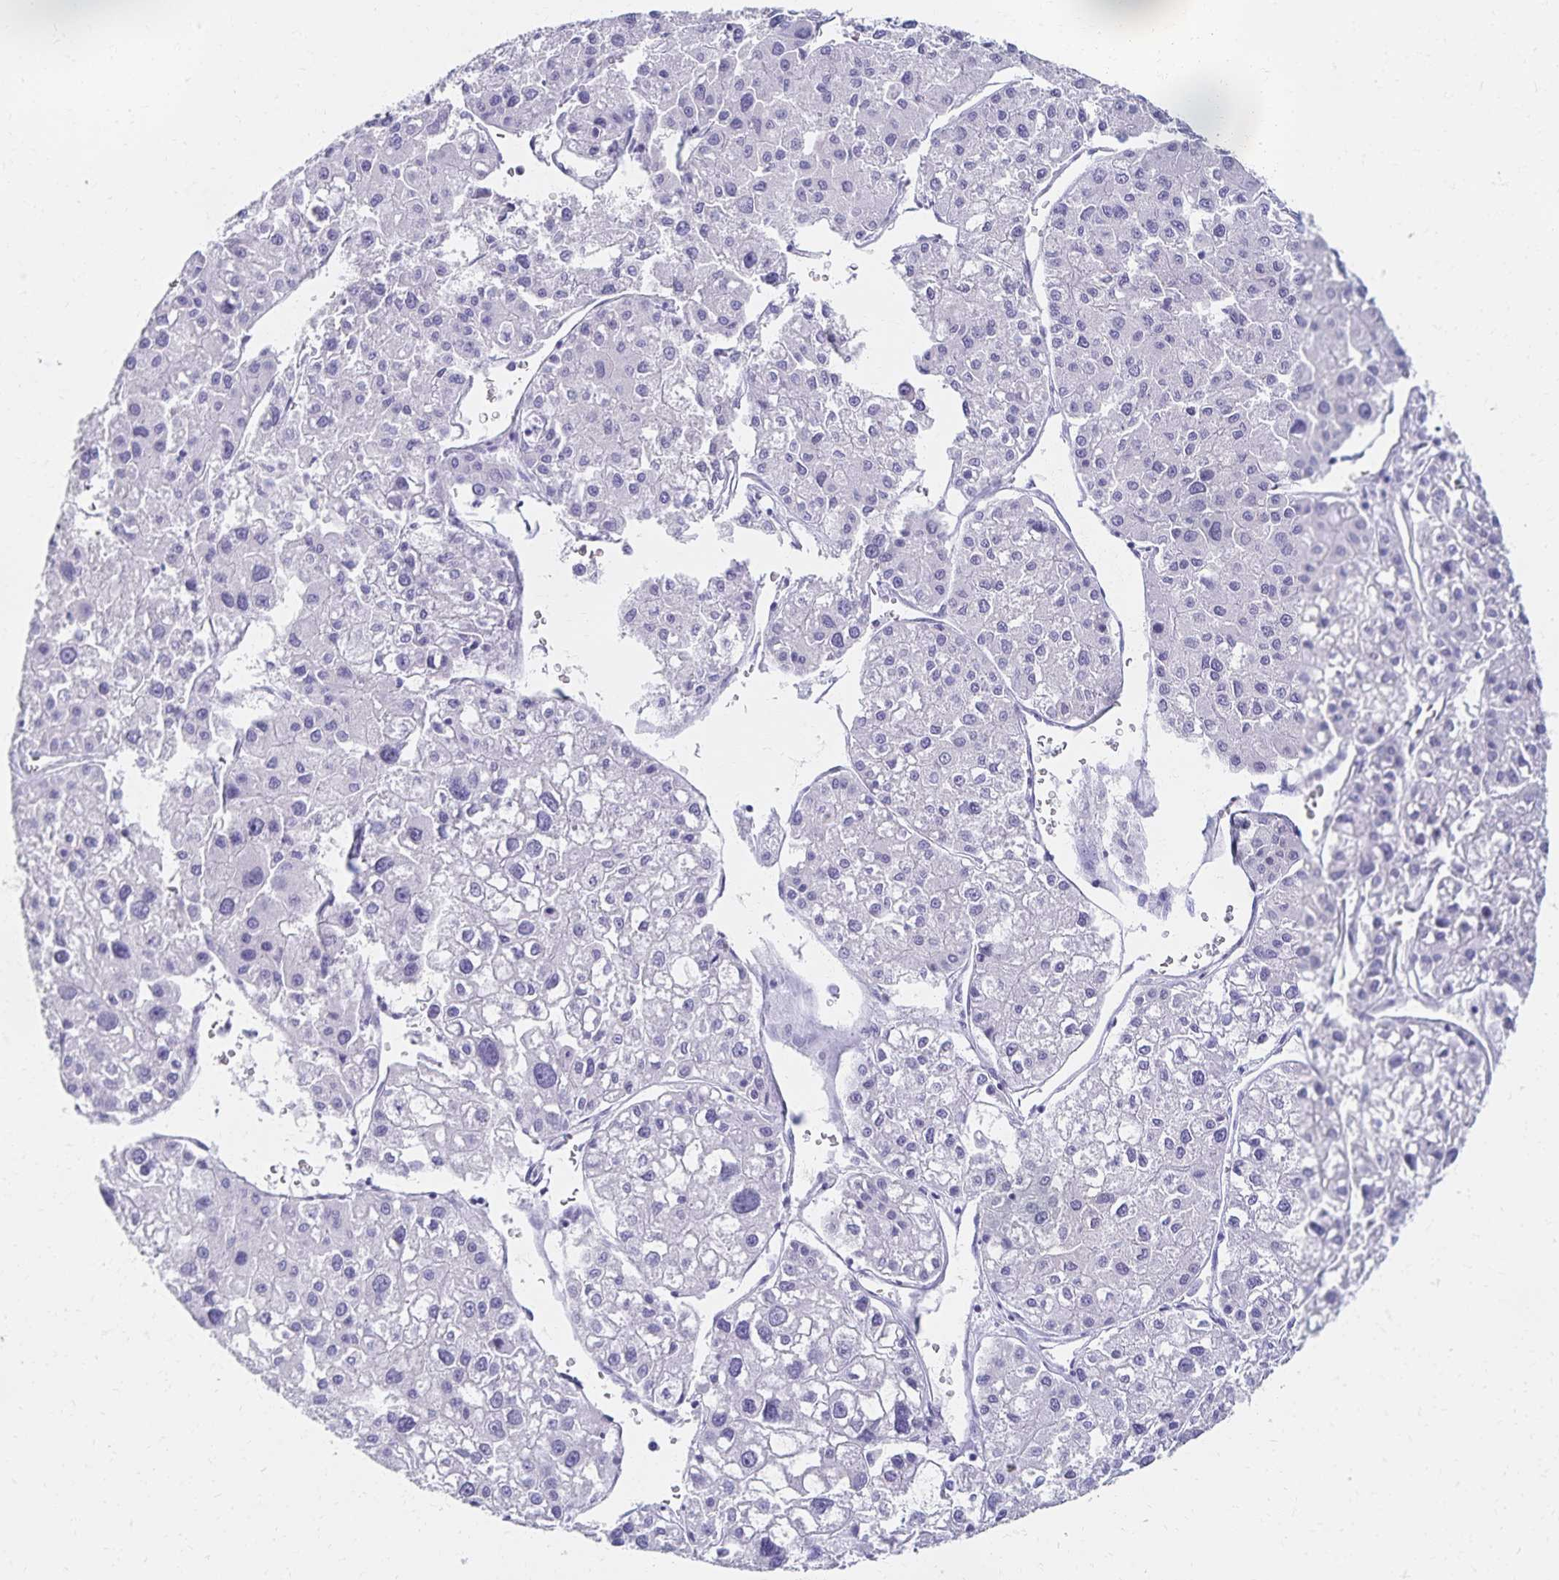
{"staining": {"intensity": "negative", "quantity": "none", "location": "none"}, "tissue": "liver cancer", "cell_type": "Tumor cells", "image_type": "cancer", "snomed": [{"axis": "morphology", "description": "Carcinoma, Hepatocellular, NOS"}, {"axis": "topography", "description": "Liver"}], "caption": "Tumor cells show no significant staining in liver cancer (hepatocellular carcinoma). (Stains: DAB (3,3'-diaminobenzidine) IHC with hematoxylin counter stain, Microscopy: brightfield microscopy at high magnification).", "gene": "C2orf50", "patient": {"sex": "male", "age": 73}}